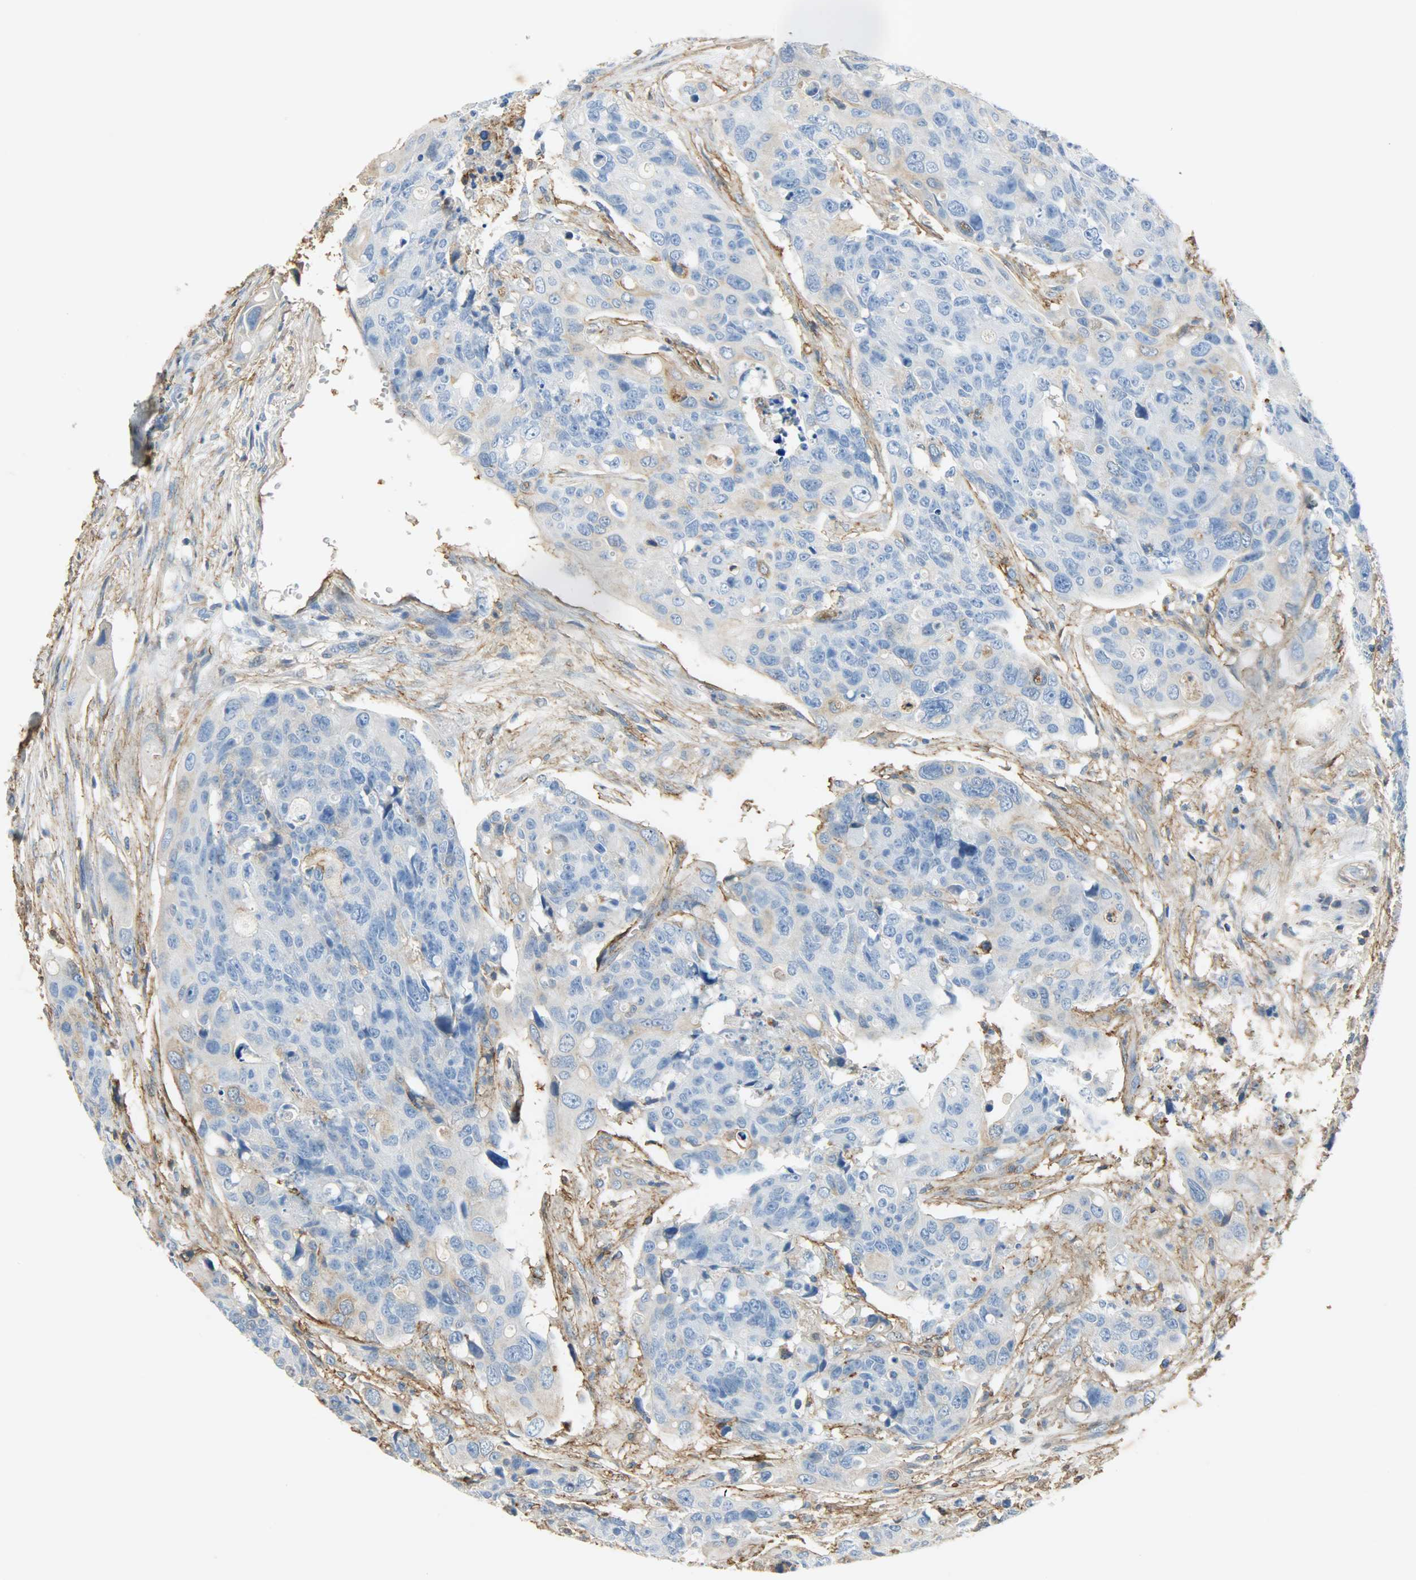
{"staining": {"intensity": "weak", "quantity": "<25%", "location": "cytoplasmic/membranous"}, "tissue": "colorectal cancer", "cell_type": "Tumor cells", "image_type": "cancer", "snomed": [{"axis": "morphology", "description": "Adenocarcinoma, NOS"}, {"axis": "topography", "description": "Colon"}], "caption": "Image shows no protein staining in tumor cells of colorectal cancer tissue.", "gene": "ANXA6", "patient": {"sex": "female", "age": 57}}